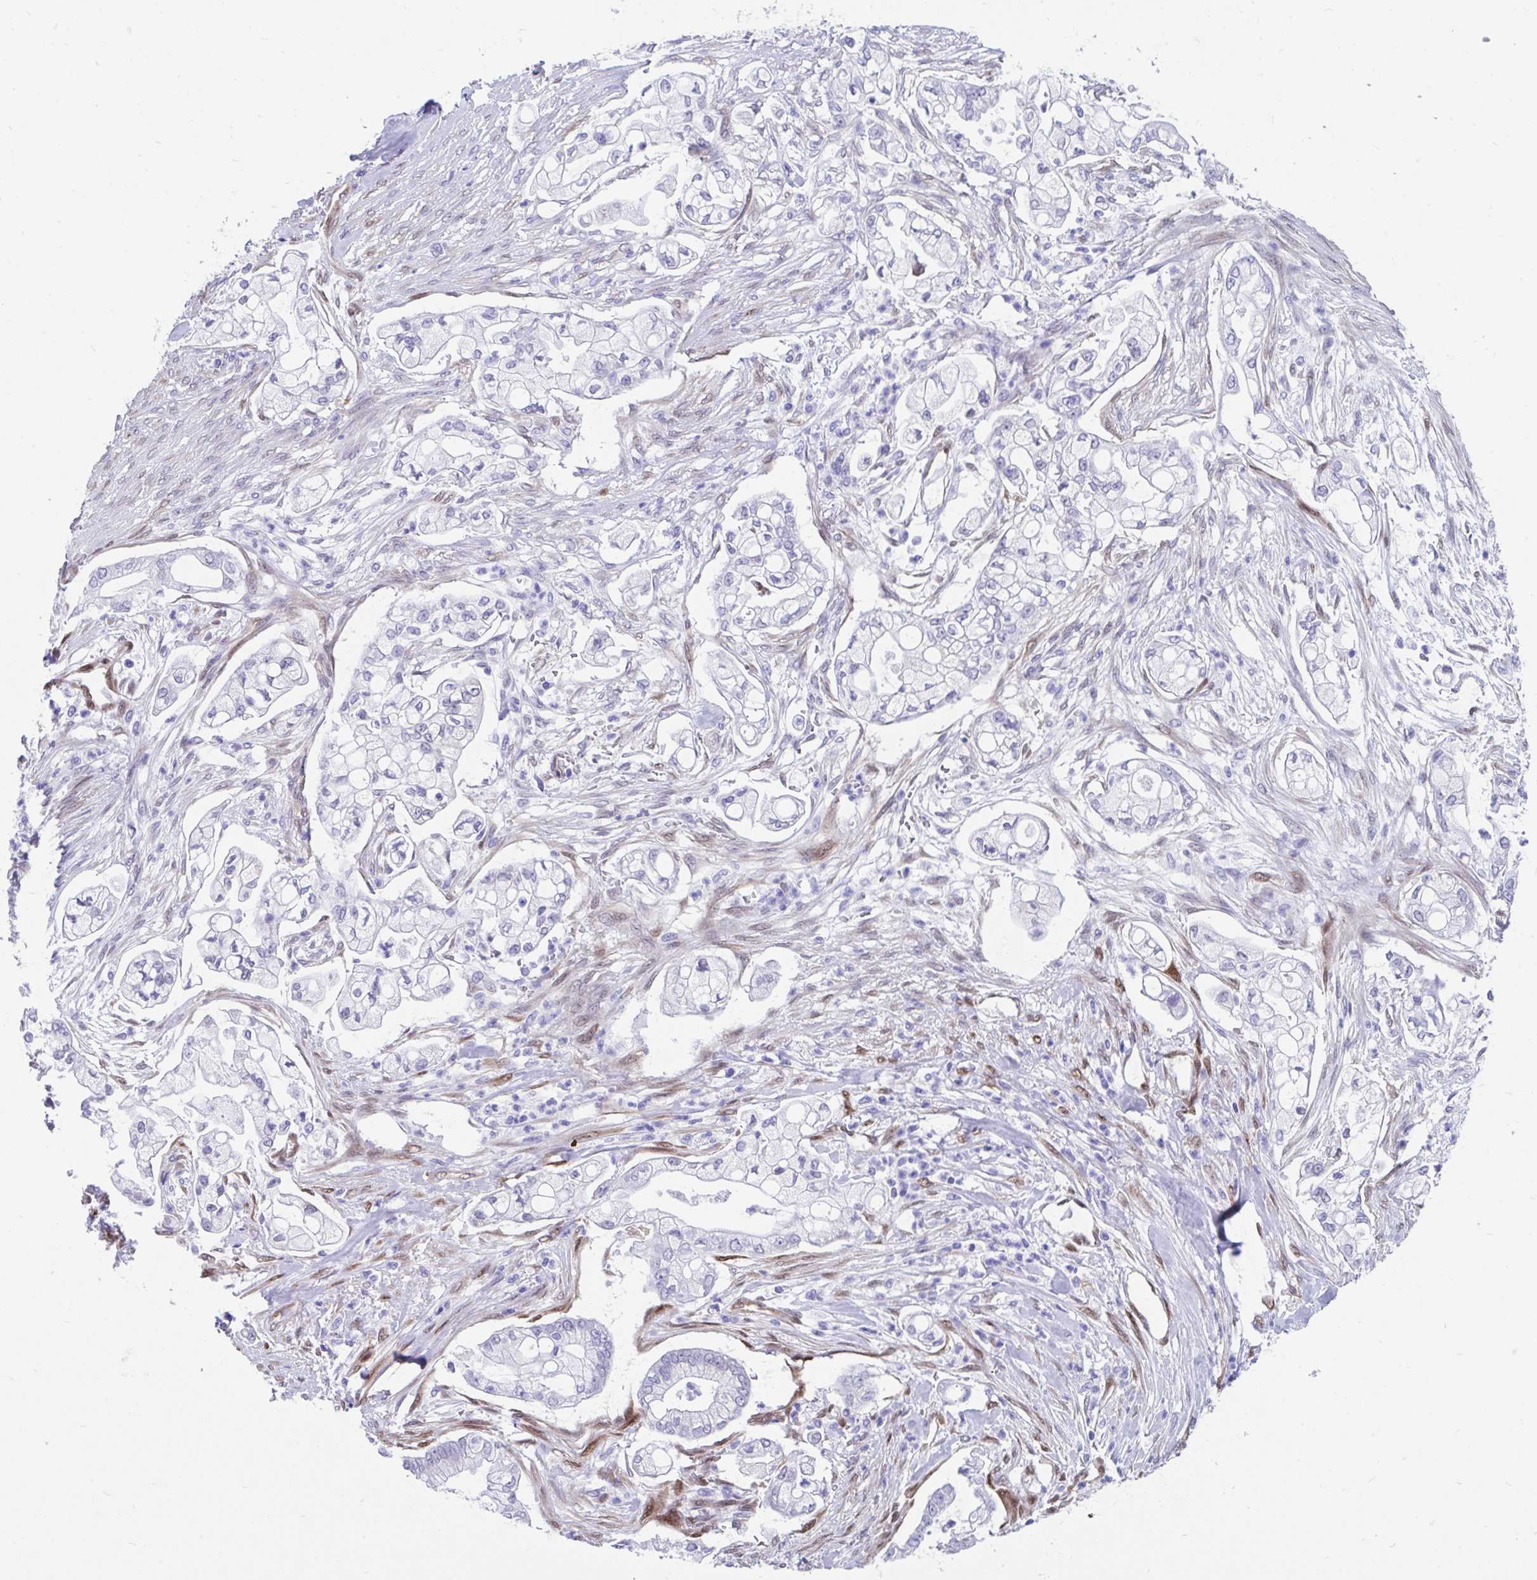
{"staining": {"intensity": "negative", "quantity": "none", "location": "none"}, "tissue": "pancreatic cancer", "cell_type": "Tumor cells", "image_type": "cancer", "snomed": [{"axis": "morphology", "description": "Adenocarcinoma, NOS"}, {"axis": "topography", "description": "Pancreas"}], "caption": "Human pancreatic adenocarcinoma stained for a protein using IHC displays no expression in tumor cells.", "gene": "RBPMS", "patient": {"sex": "female", "age": 69}}